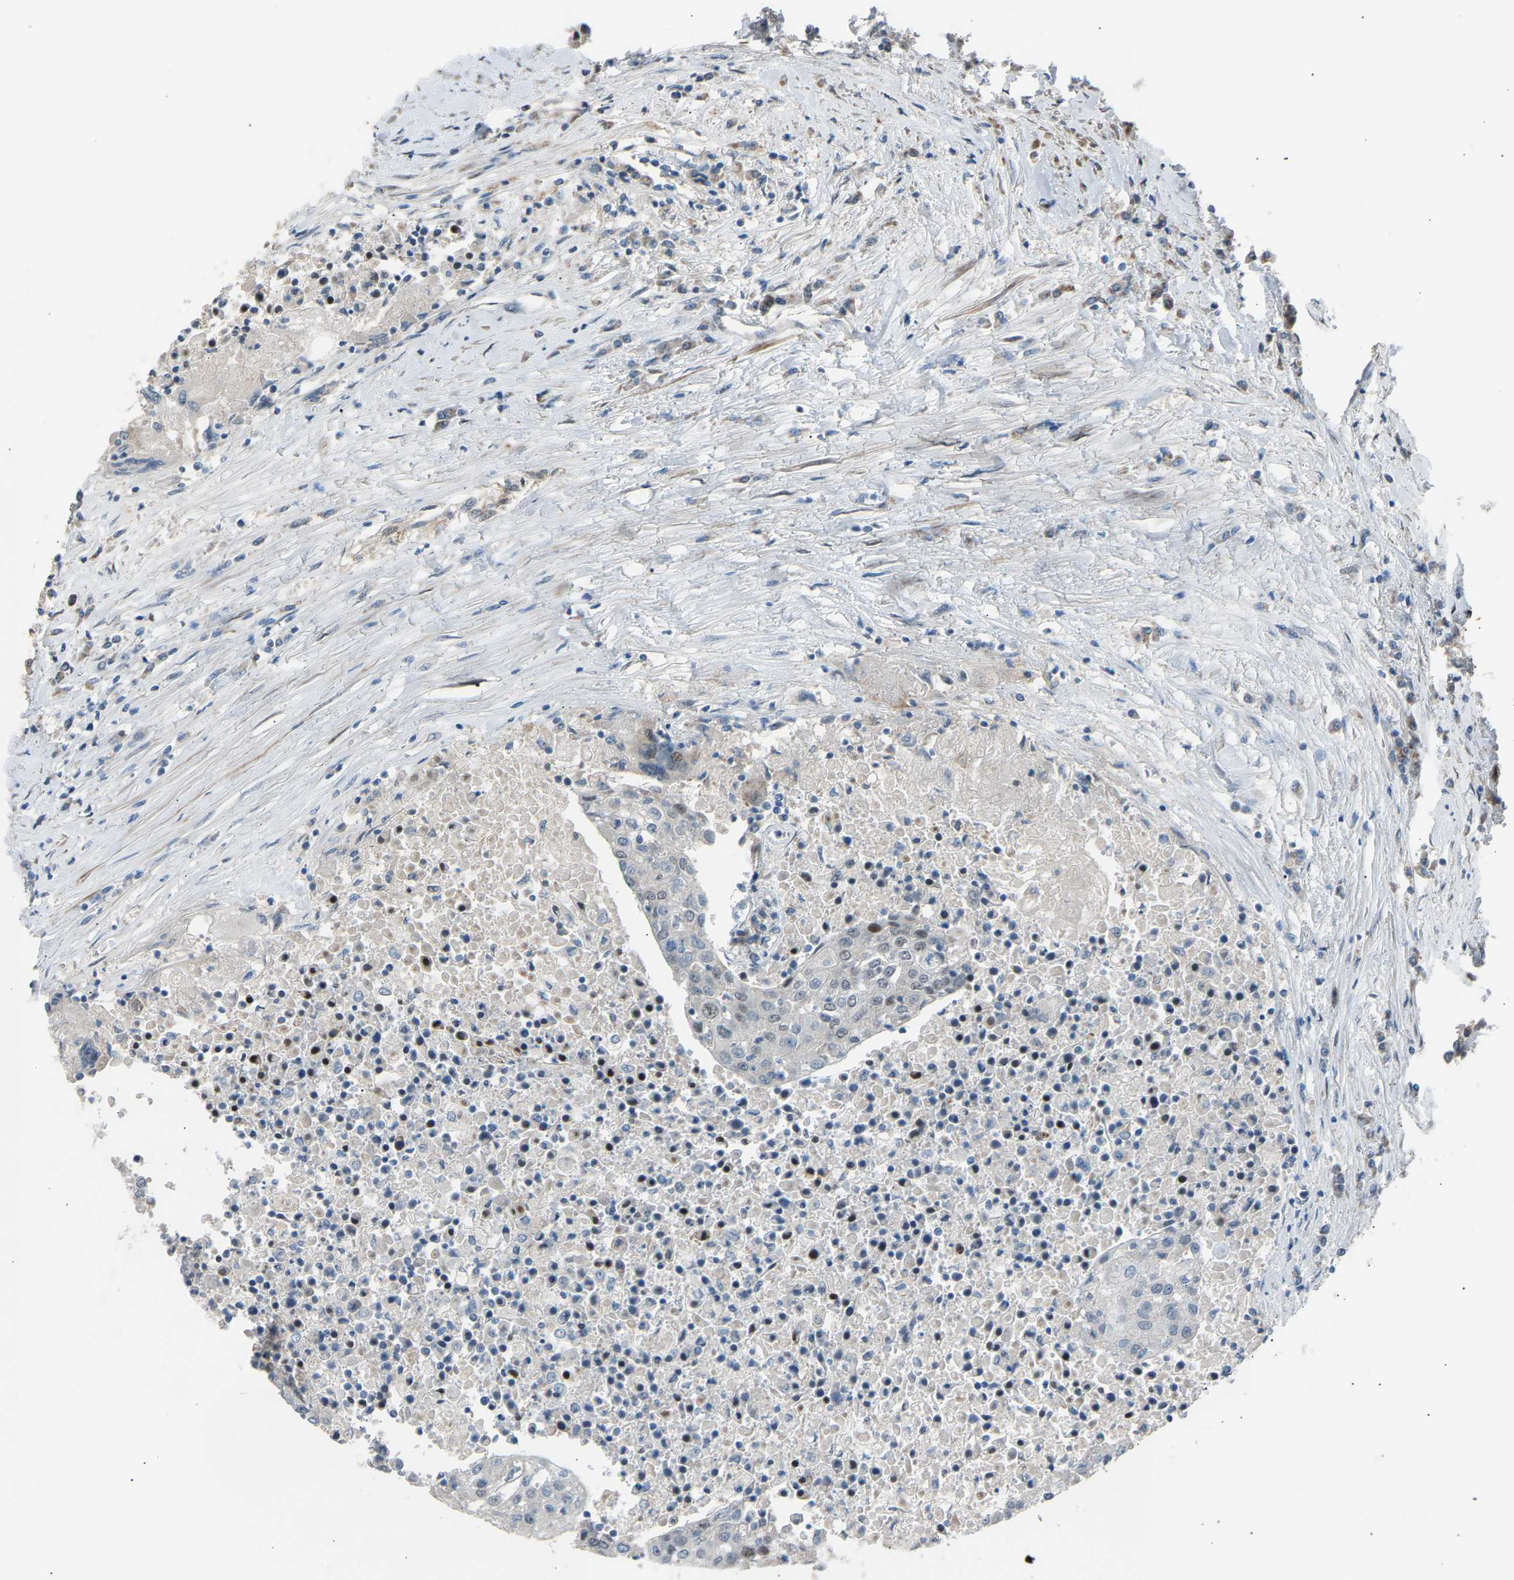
{"staining": {"intensity": "negative", "quantity": "none", "location": "none"}, "tissue": "urothelial cancer", "cell_type": "Tumor cells", "image_type": "cancer", "snomed": [{"axis": "morphology", "description": "Urothelial carcinoma, High grade"}, {"axis": "topography", "description": "Urinary bladder"}], "caption": "Photomicrograph shows no significant protein expression in tumor cells of urothelial cancer. The staining is performed using DAB brown chromogen with nuclei counter-stained in using hematoxylin.", "gene": "VPS41", "patient": {"sex": "female", "age": 85}}